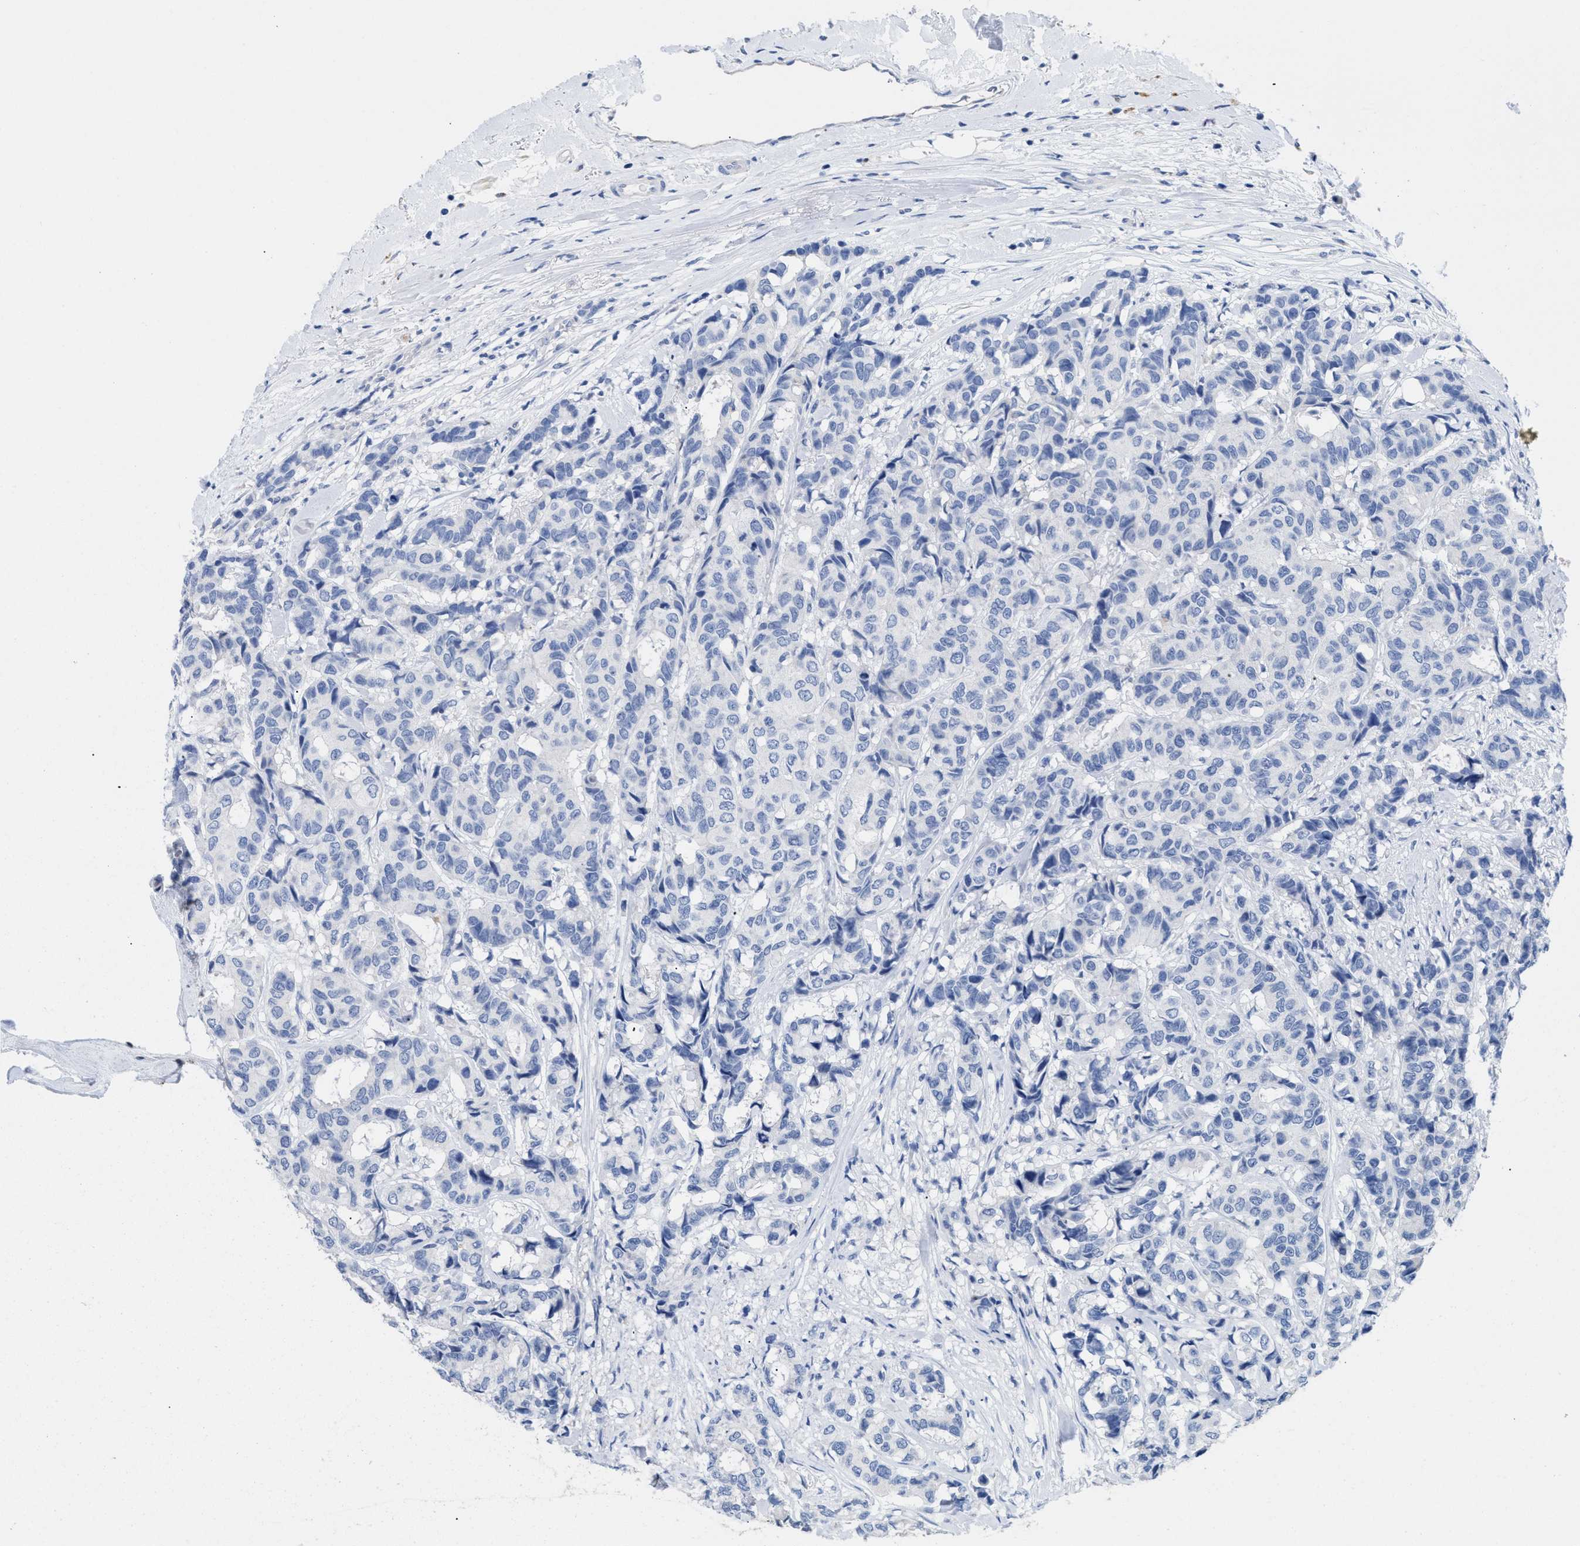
{"staining": {"intensity": "negative", "quantity": "none", "location": "none"}, "tissue": "breast cancer", "cell_type": "Tumor cells", "image_type": "cancer", "snomed": [{"axis": "morphology", "description": "Duct carcinoma"}, {"axis": "topography", "description": "Breast"}], "caption": "A histopathology image of human infiltrating ductal carcinoma (breast) is negative for staining in tumor cells.", "gene": "APOBEC2", "patient": {"sex": "female", "age": 87}}